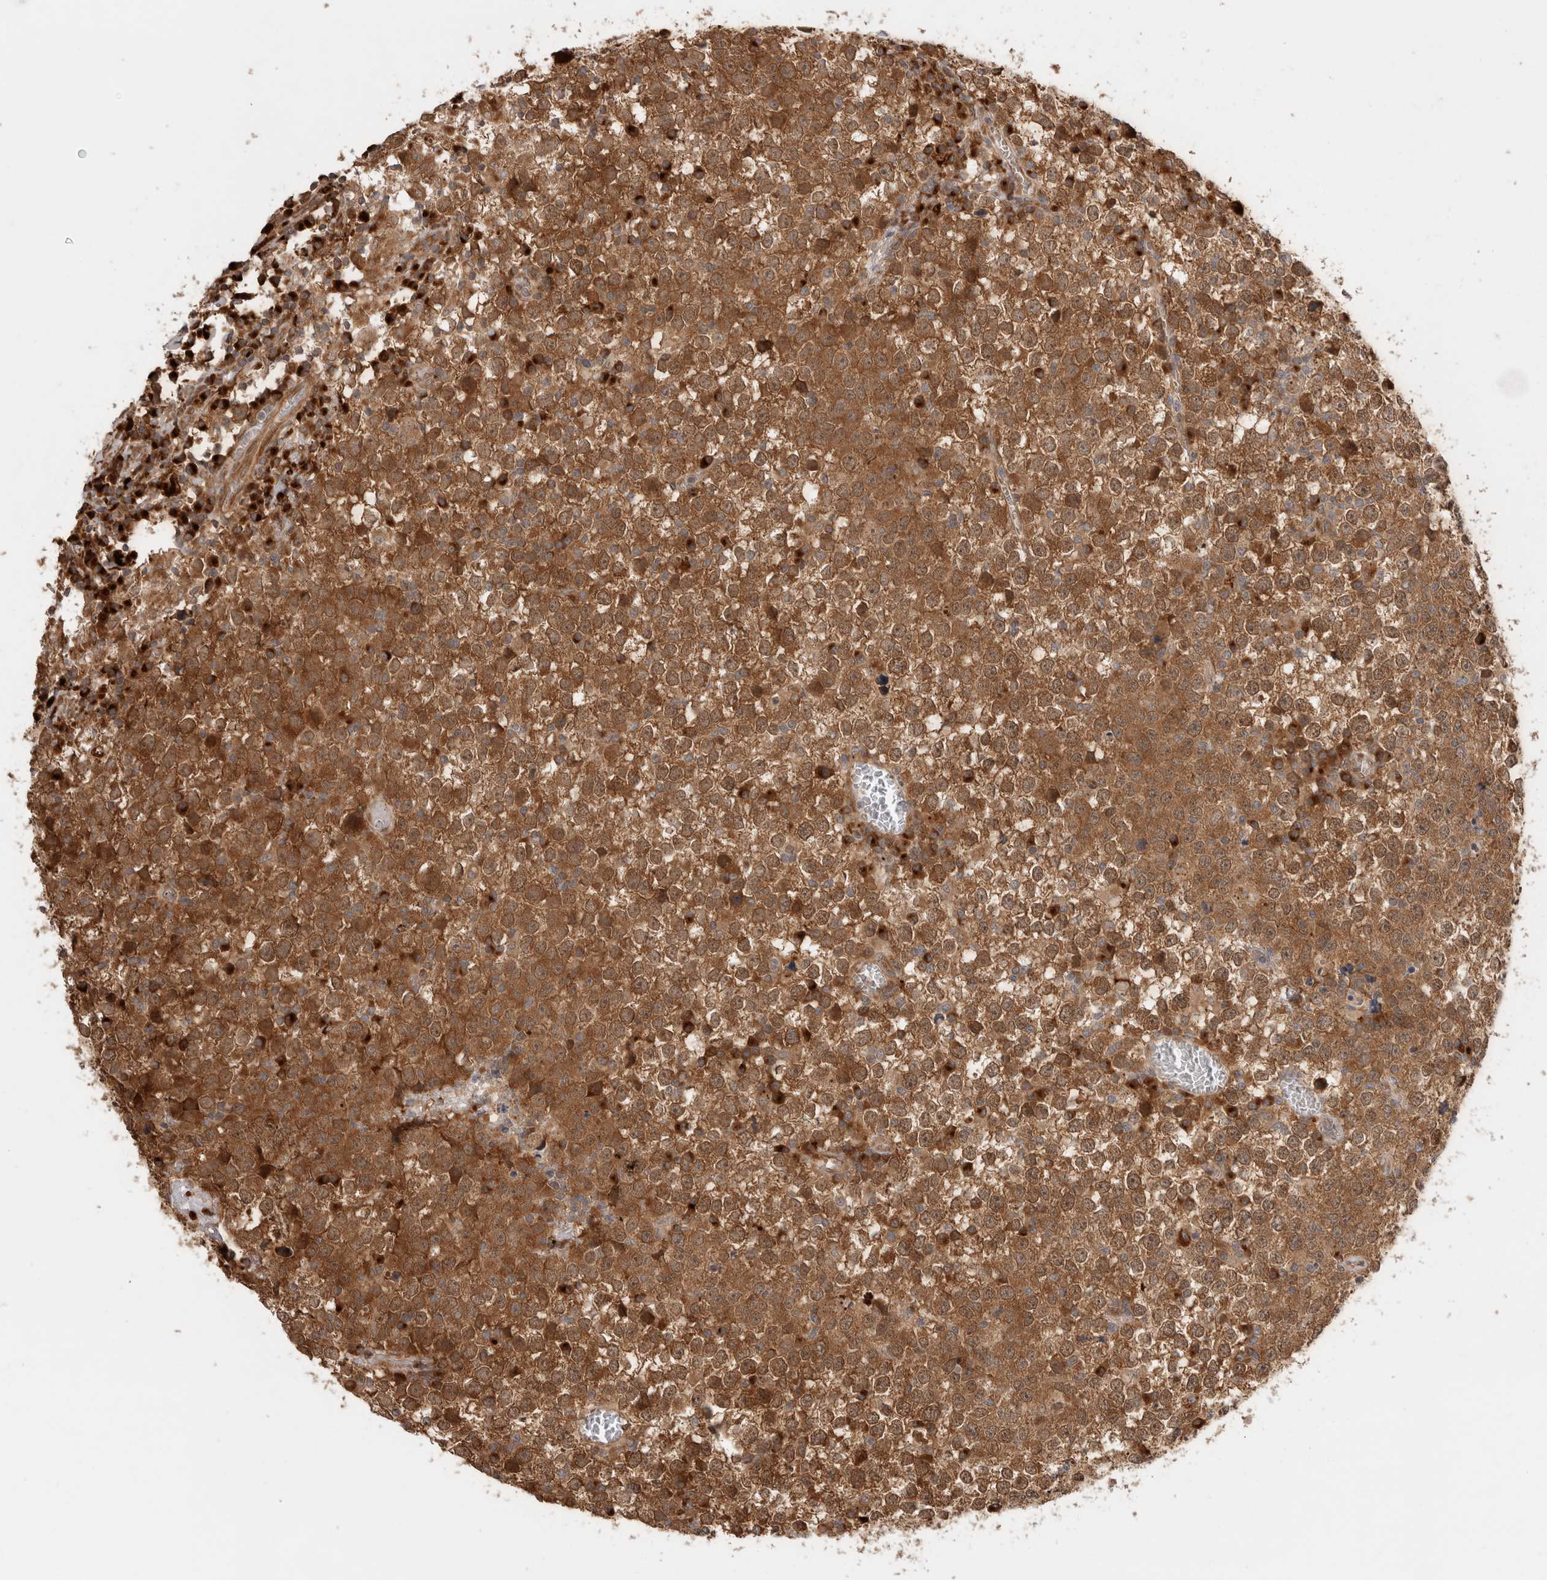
{"staining": {"intensity": "moderate", "quantity": ">75%", "location": "cytoplasmic/membranous"}, "tissue": "testis cancer", "cell_type": "Tumor cells", "image_type": "cancer", "snomed": [{"axis": "morphology", "description": "Seminoma, NOS"}, {"axis": "topography", "description": "Testis"}], "caption": "Protein expression analysis of testis cancer demonstrates moderate cytoplasmic/membranous staining in approximately >75% of tumor cells.", "gene": "ACTL9", "patient": {"sex": "male", "age": 65}}